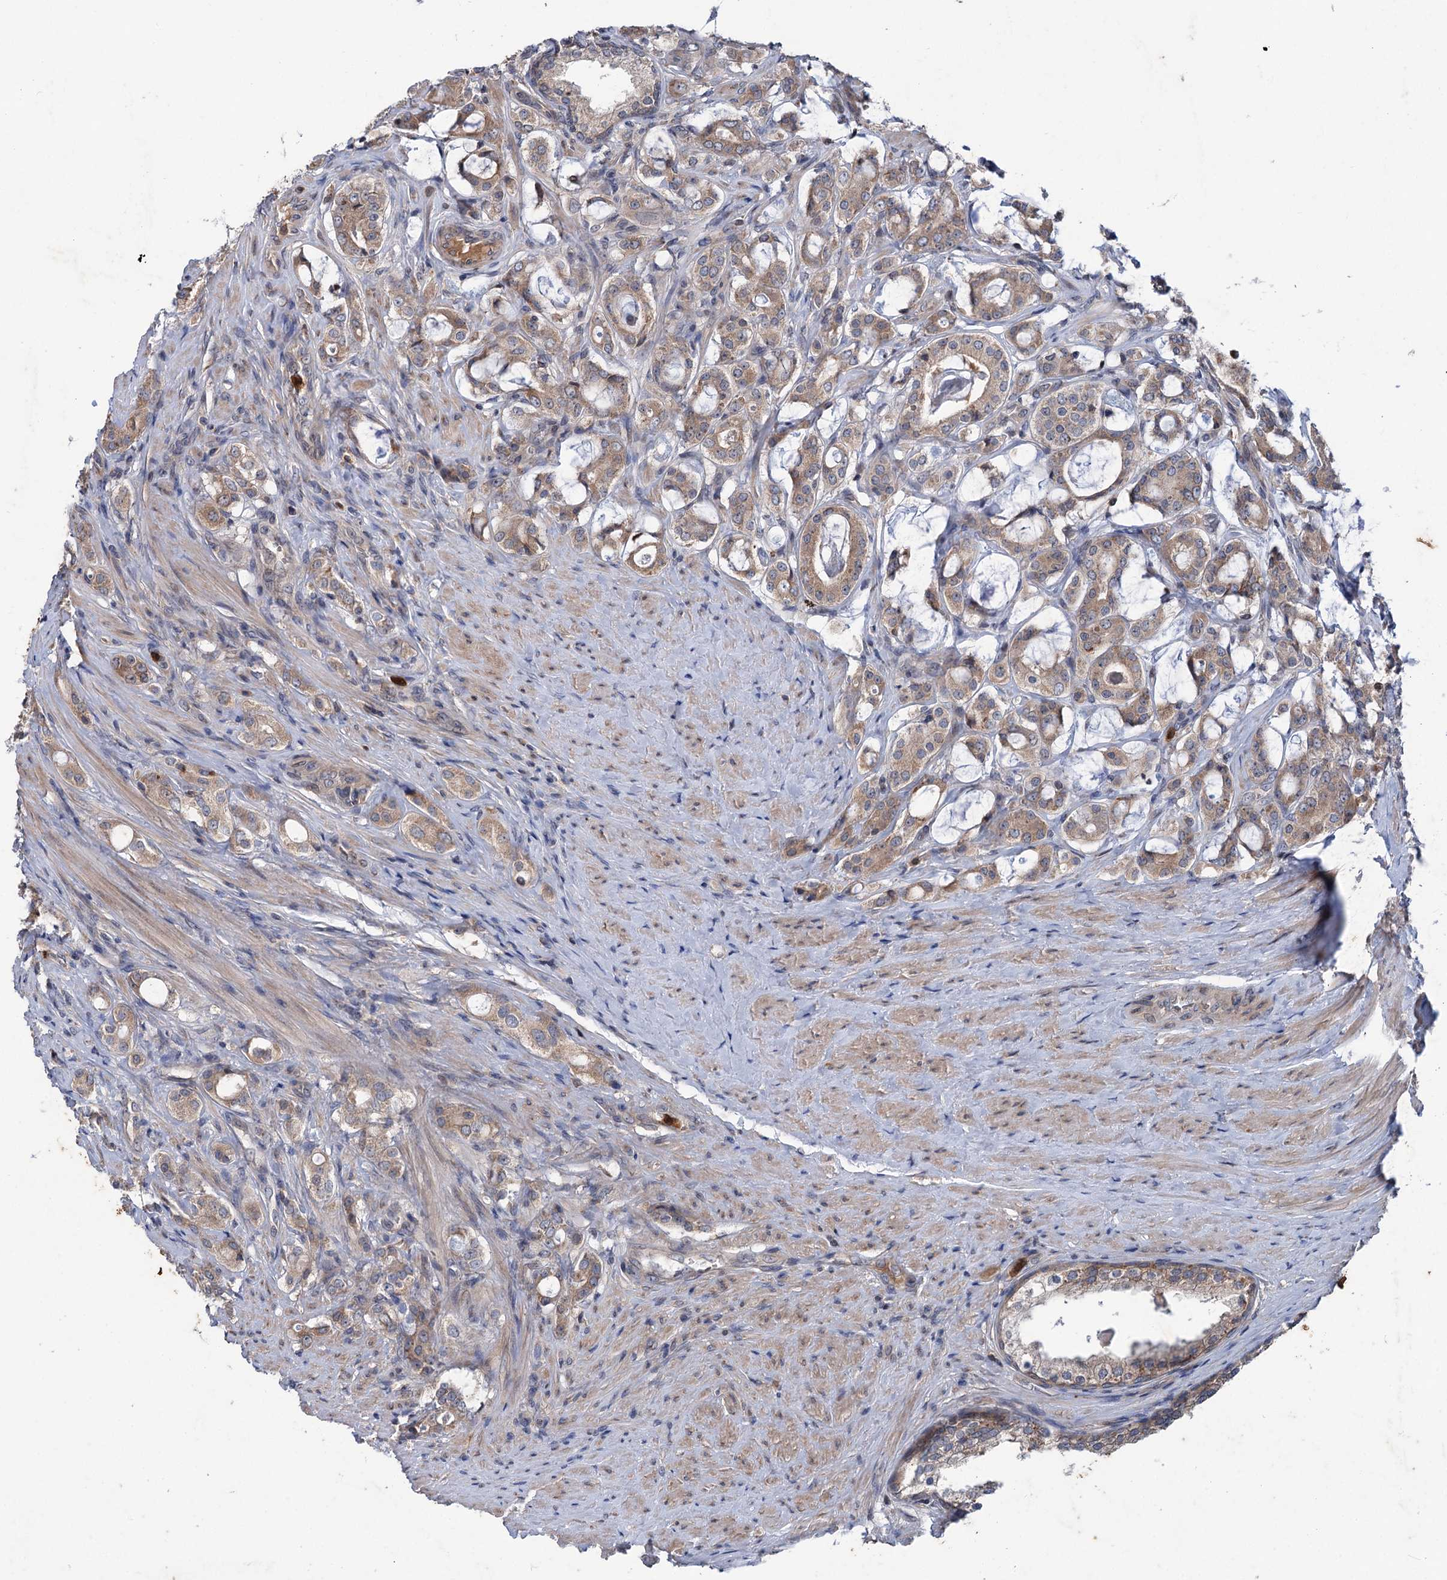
{"staining": {"intensity": "moderate", "quantity": ">75%", "location": "cytoplasmic/membranous"}, "tissue": "prostate cancer", "cell_type": "Tumor cells", "image_type": "cancer", "snomed": [{"axis": "morphology", "description": "Adenocarcinoma, High grade"}, {"axis": "topography", "description": "Prostate"}], "caption": "A histopathology image showing moderate cytoplasmic/membranous positivity in about >75% of tumor cells in prostate cancer (adenocarcinoma (high-grade)), as visualized by brown immunohistochemical staining.", "gene": "PTPN3", "patient": {"sex": "male", "age": 63}}